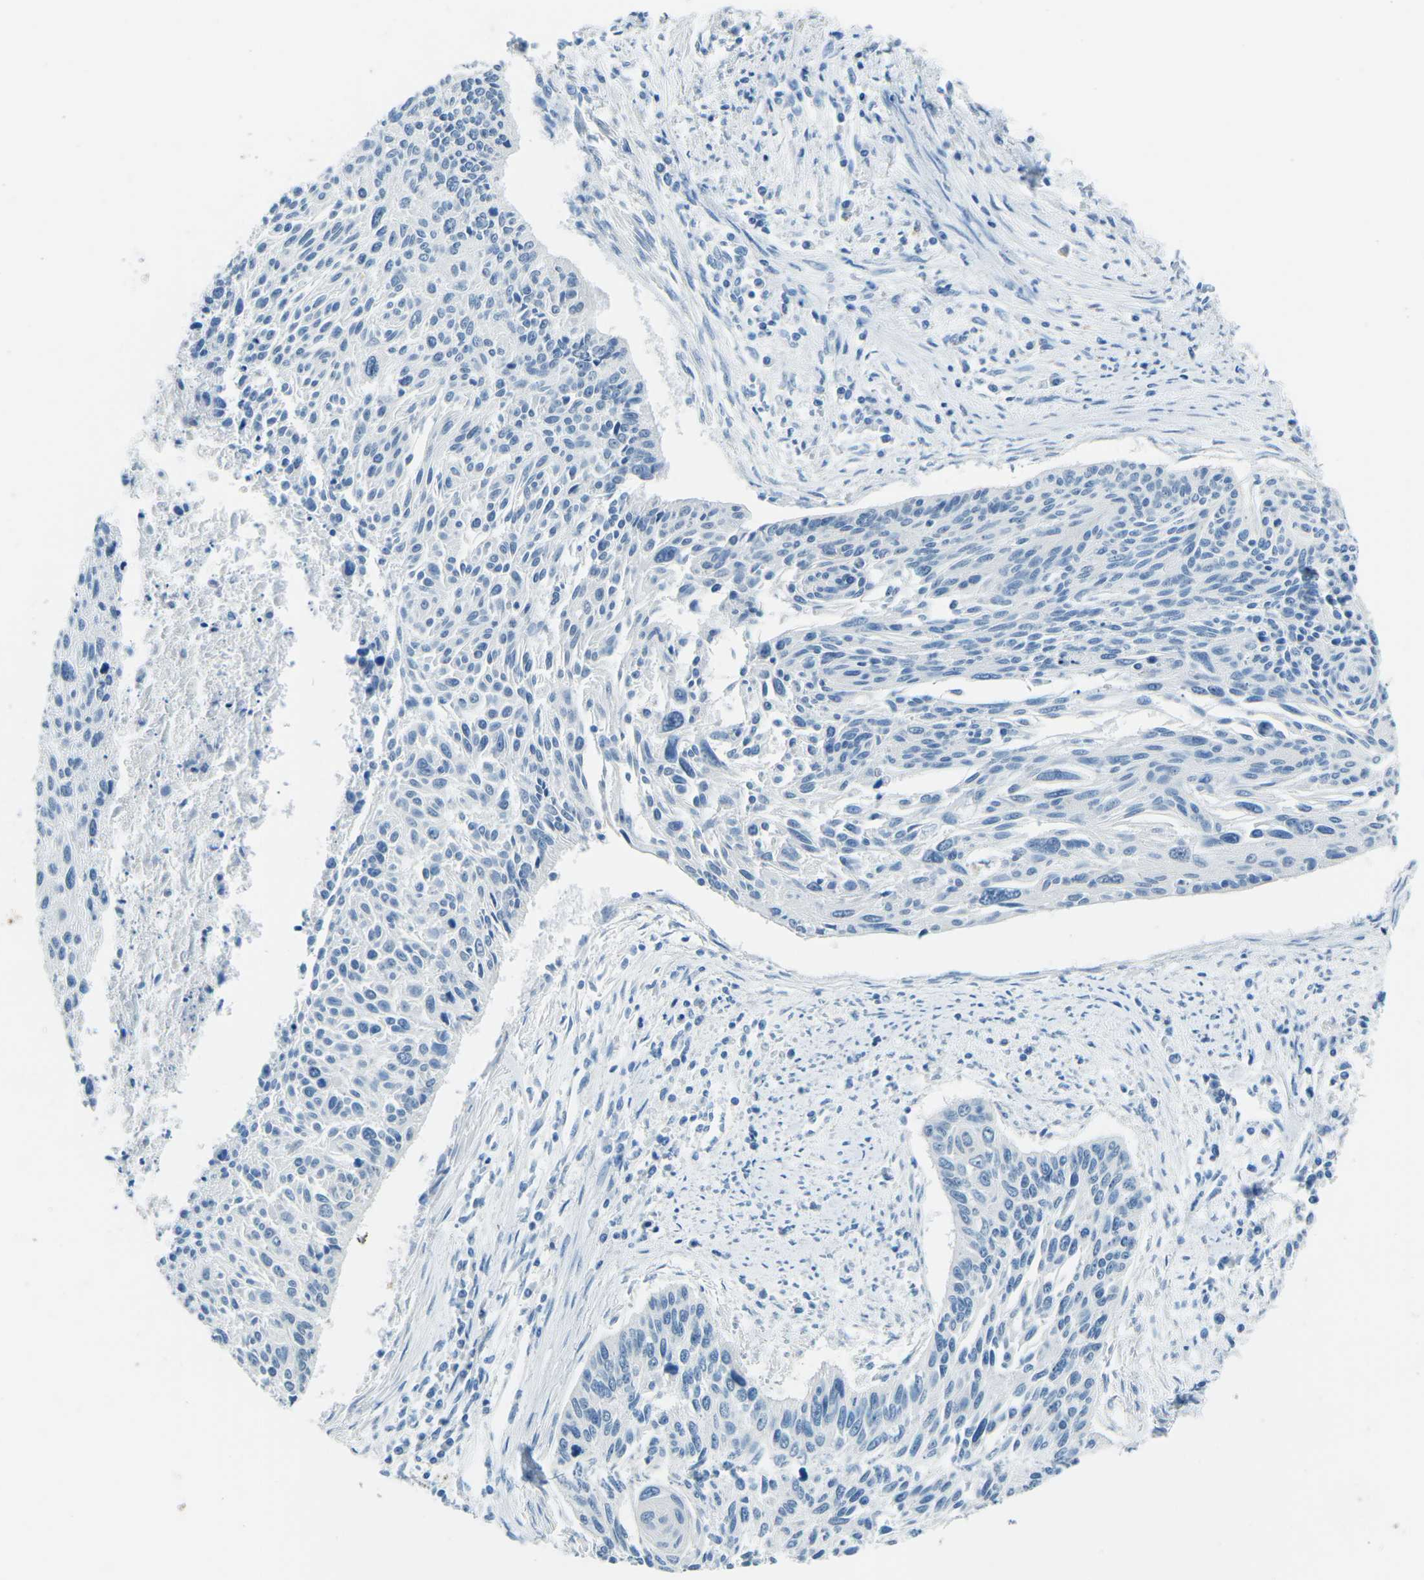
{"staining": {"intensity": "negative", "quantity": "none", "location": "none"}, "tissue": "cervical cancer", "cell_type": "Tumor cells", "image_type": "cancer", "snomed": [{"axis": "morphology", "description": "Squamous cell carcinoma, NOS"}, {"axis": "topography", "description": "Cervix"}], "caption": "Immunohistochemistry photomicrograph of neoplastic tissue: human squamous cell carcinoma (cervical) stained with DAB (3,3'-diaminobenzidine) shows no significant protein positivity in tumor cells. (DAB IHC with hematoxylin counter stain).", "gene": "MYH8", "patient": {"sex": "female", "age": 55}}